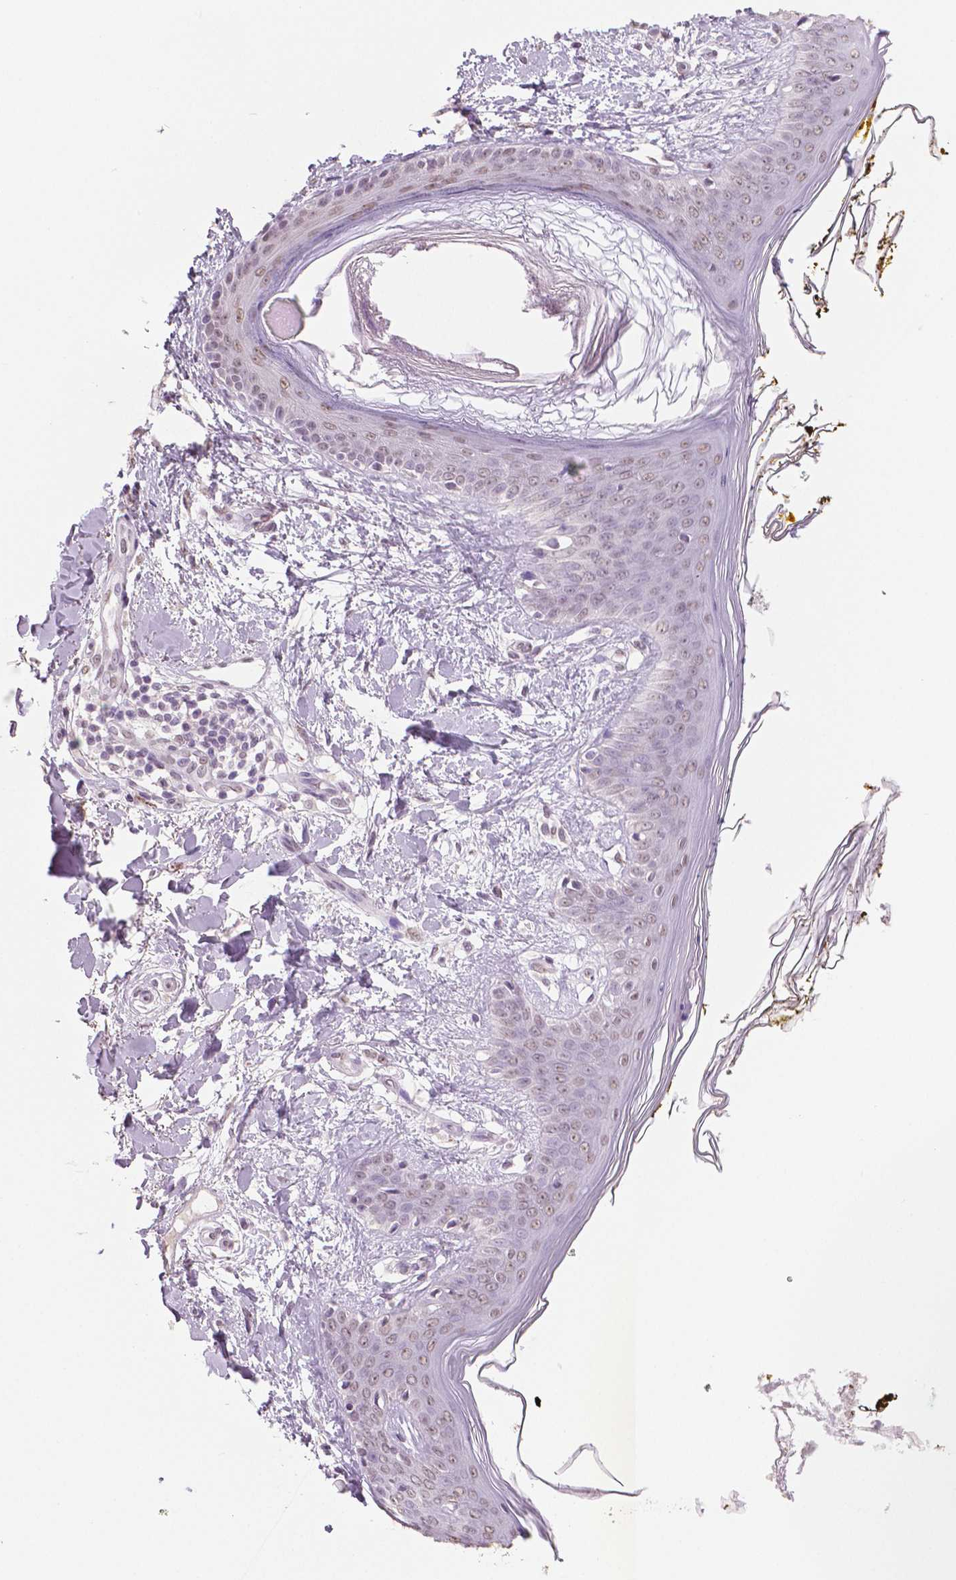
{"staining": {"intensity": "negative", "quantity": "none", "location": "none"}, "tissue": "skin", "cell_type": "Fibroblasts", "image_type": "normal", "snomed": [{"axis": "morphology", "description": "Normal tissue, NOS"}, {"axis": "topography", "description": "Skin"}], "caption": "The image reveals no staining of fibroblasts in normal skin. (IHC, brightfield microscopy, high magnification).", "gene": "IGF2BP1", "patient": {"sex": "female", "age": 34}}